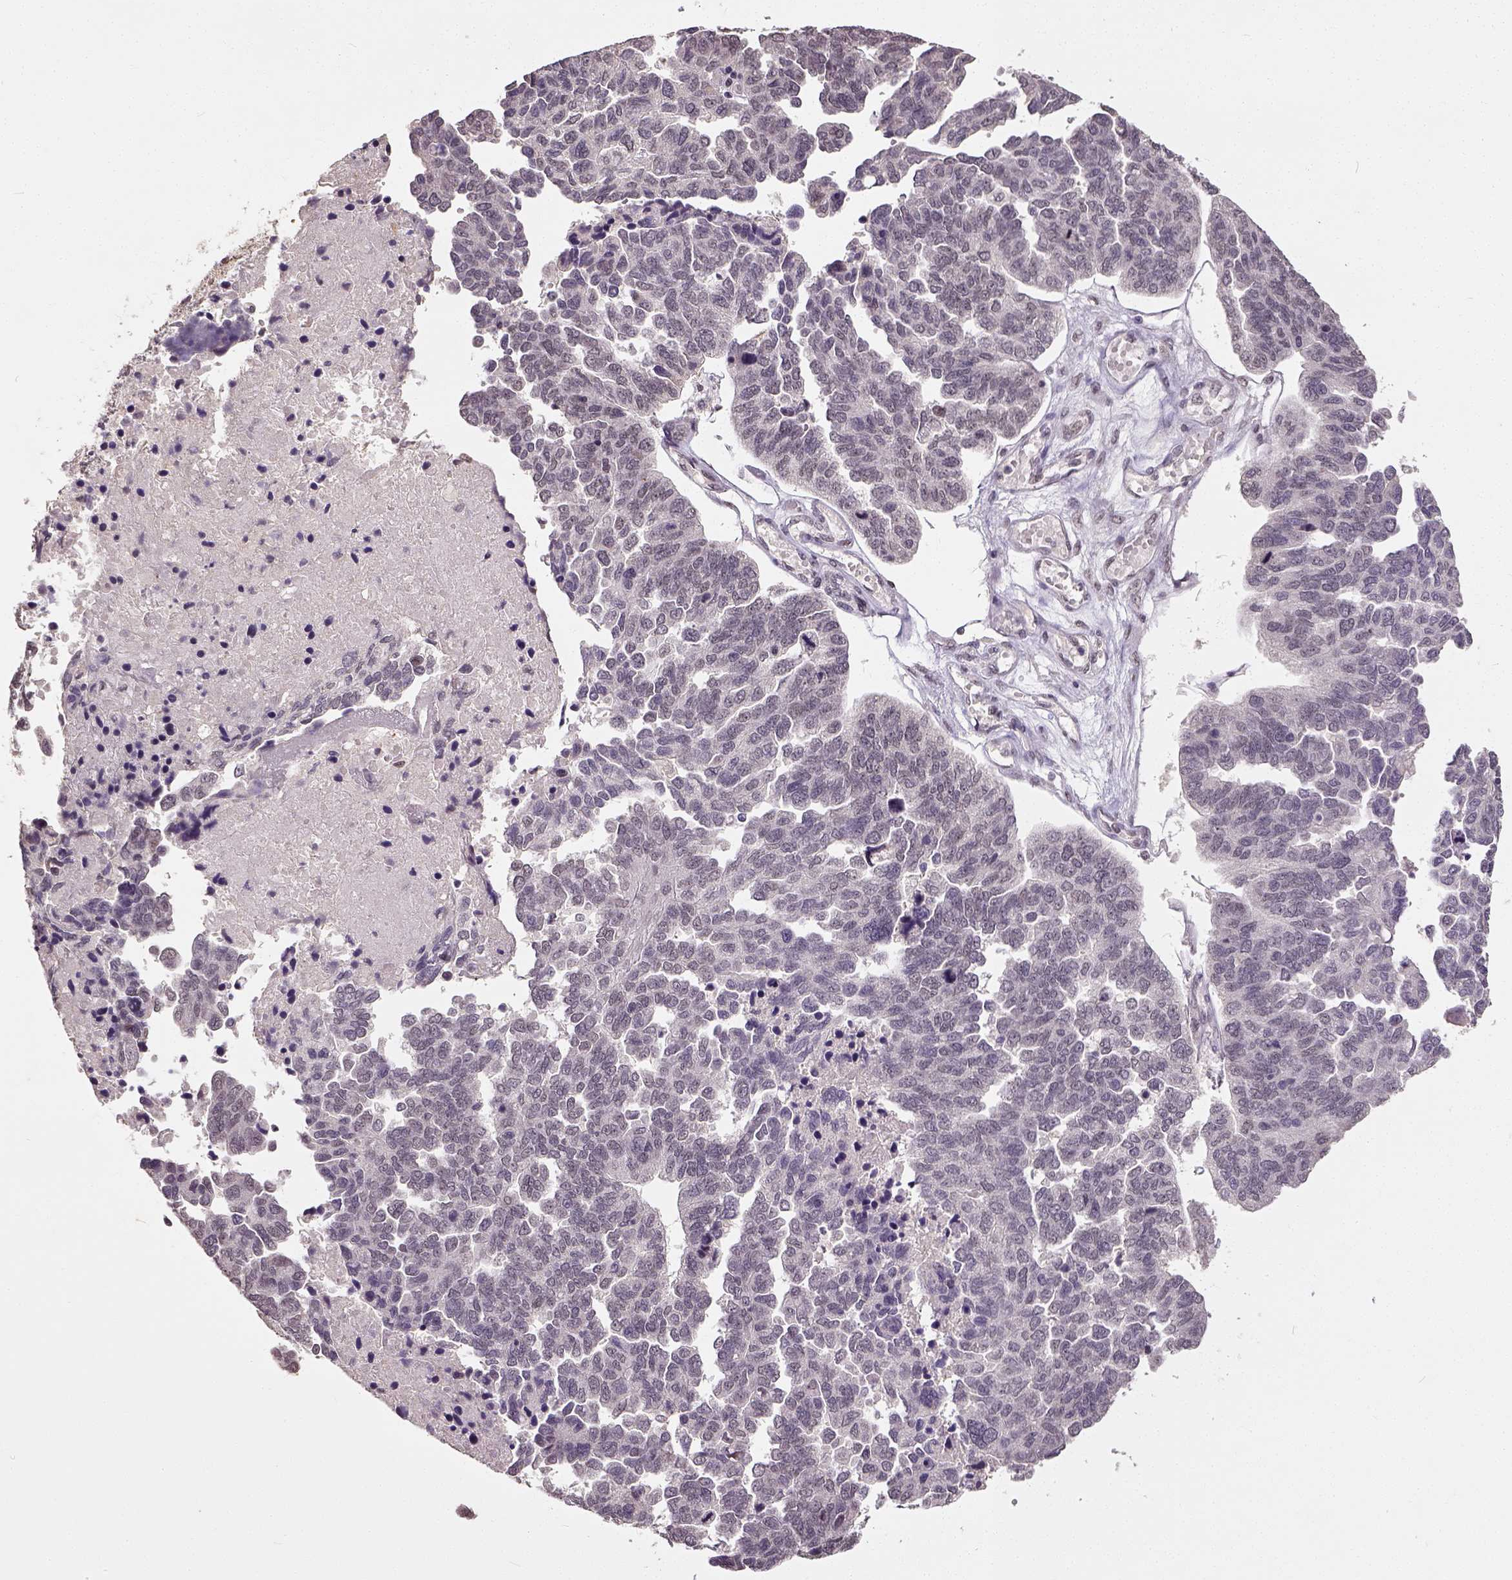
{"staining": {"intensity": "weak", "quantity": "25%-75%", "location": "nuclear"}, "tissue": "ovarian cancer", "cell_type": "Tumor cells", "image_type": "cancer", "snomed": [{"axis": "morphology", "description": "Cystadenocarcinoma, serous, NOS"}, {"axis": "topography", "description": "Ovary"}], "caption": "IHC micrograph of neoplastic tissue: human ovarian cancer stained using immunohistochemistry exhibits low levels of weak protein expression localized specifically in the nuclear of tumor cells, appearing as a nuclear brown color.", "gene": "ATRX", "patient": {"sex": "female", "age": 64}}